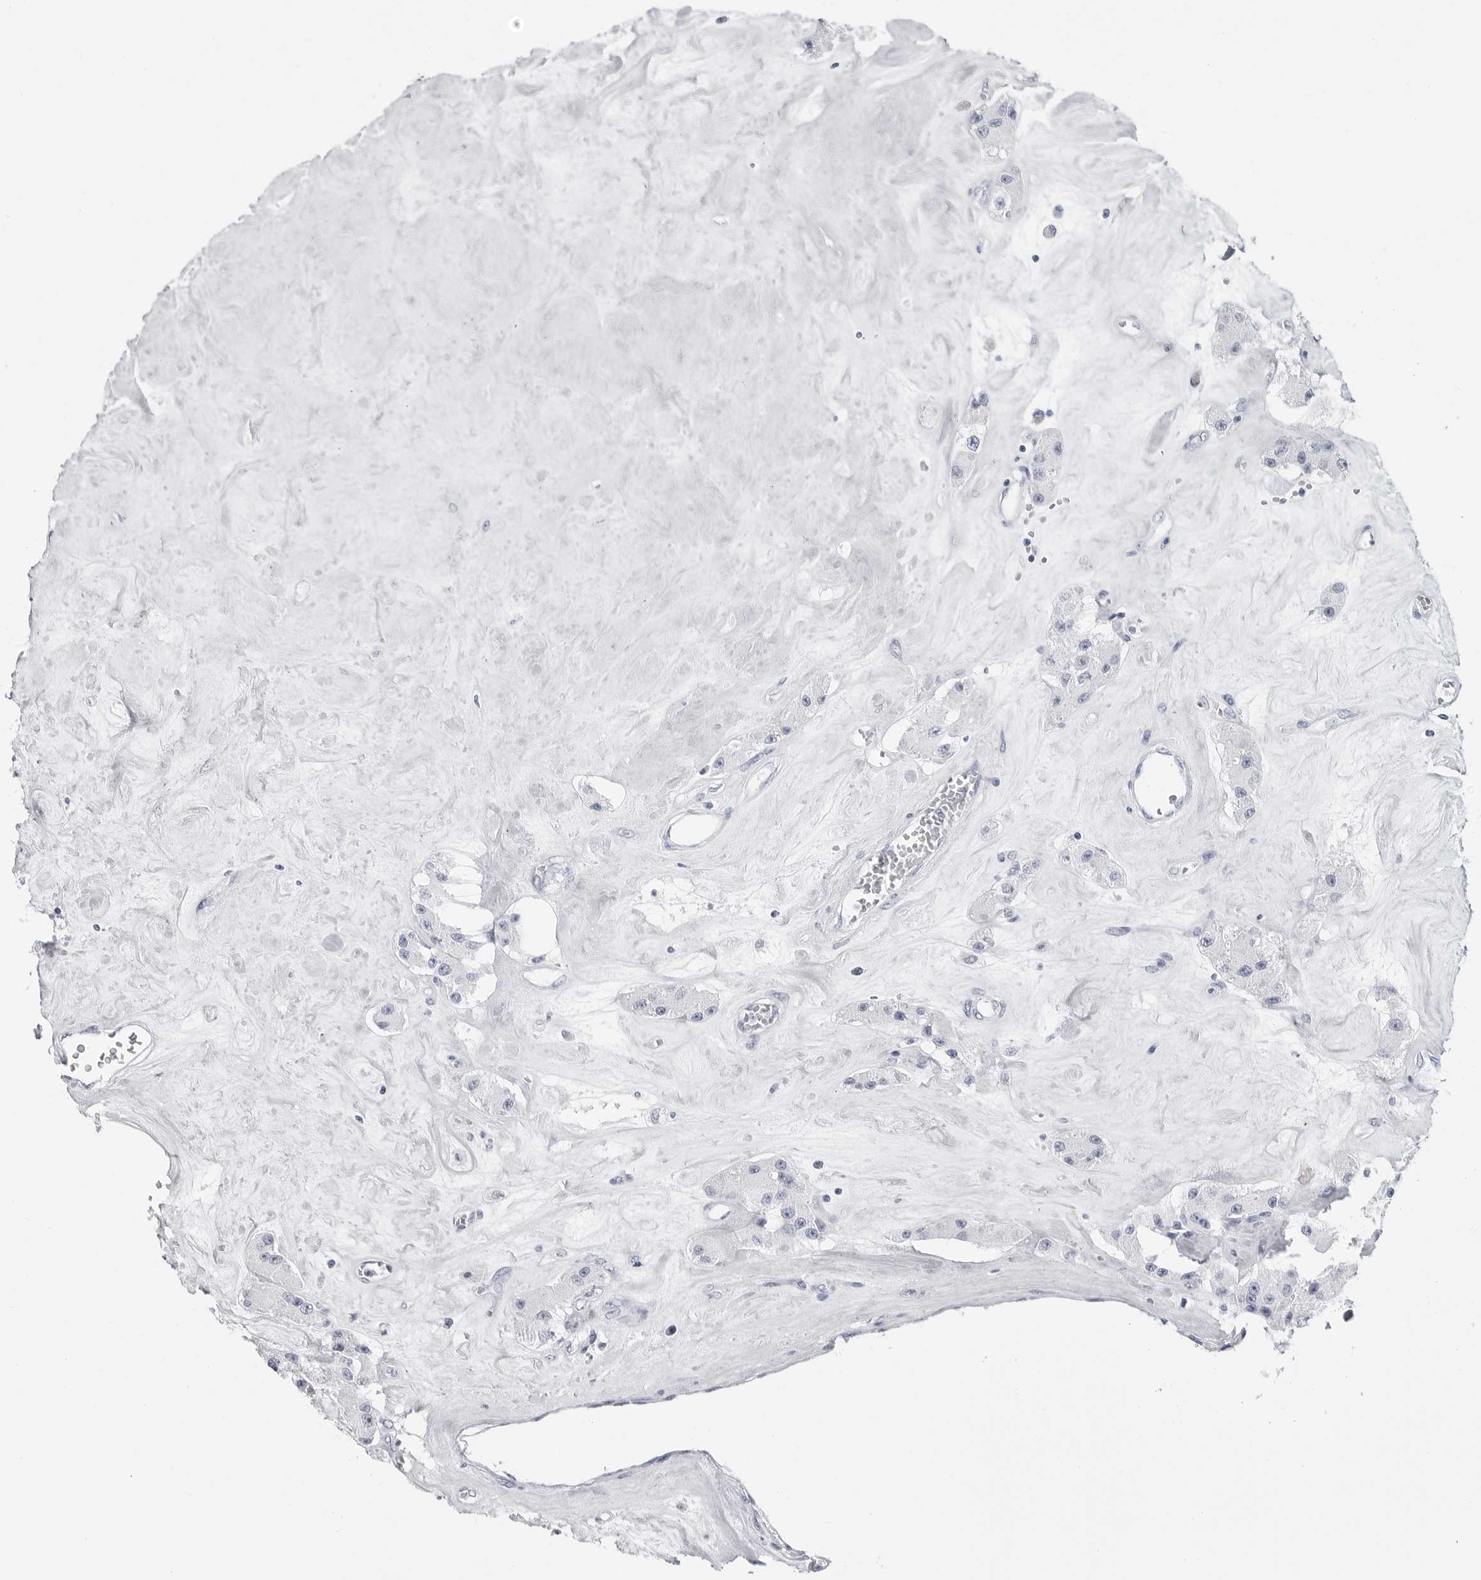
{"staining": {"intensity": "negative", "quantity": "none", "location": "none"}, "tissue": "carcinoid", "cell_type": "Tumor cells", "image_type": "cancer", "snomed": [{"axis": "morphology", "description": "Carcinoid, malignant, NOS"}, {"axis": "topography", "description": "Pancreas"}], "caption": "IHC histopathology image of neoplastic tissue: human carcinoid (malignant) stained with DAB (3,3'-diaminobenzidine) shows no significant protein staining in tumor cells. The staining is performed using DAB (3,3'-diaminobenzidine) brown chromogen with nuclei counter-stained in using hematoxylin.", "gene": "CSH1", "patient": {"sex": "male", "age": 41}}